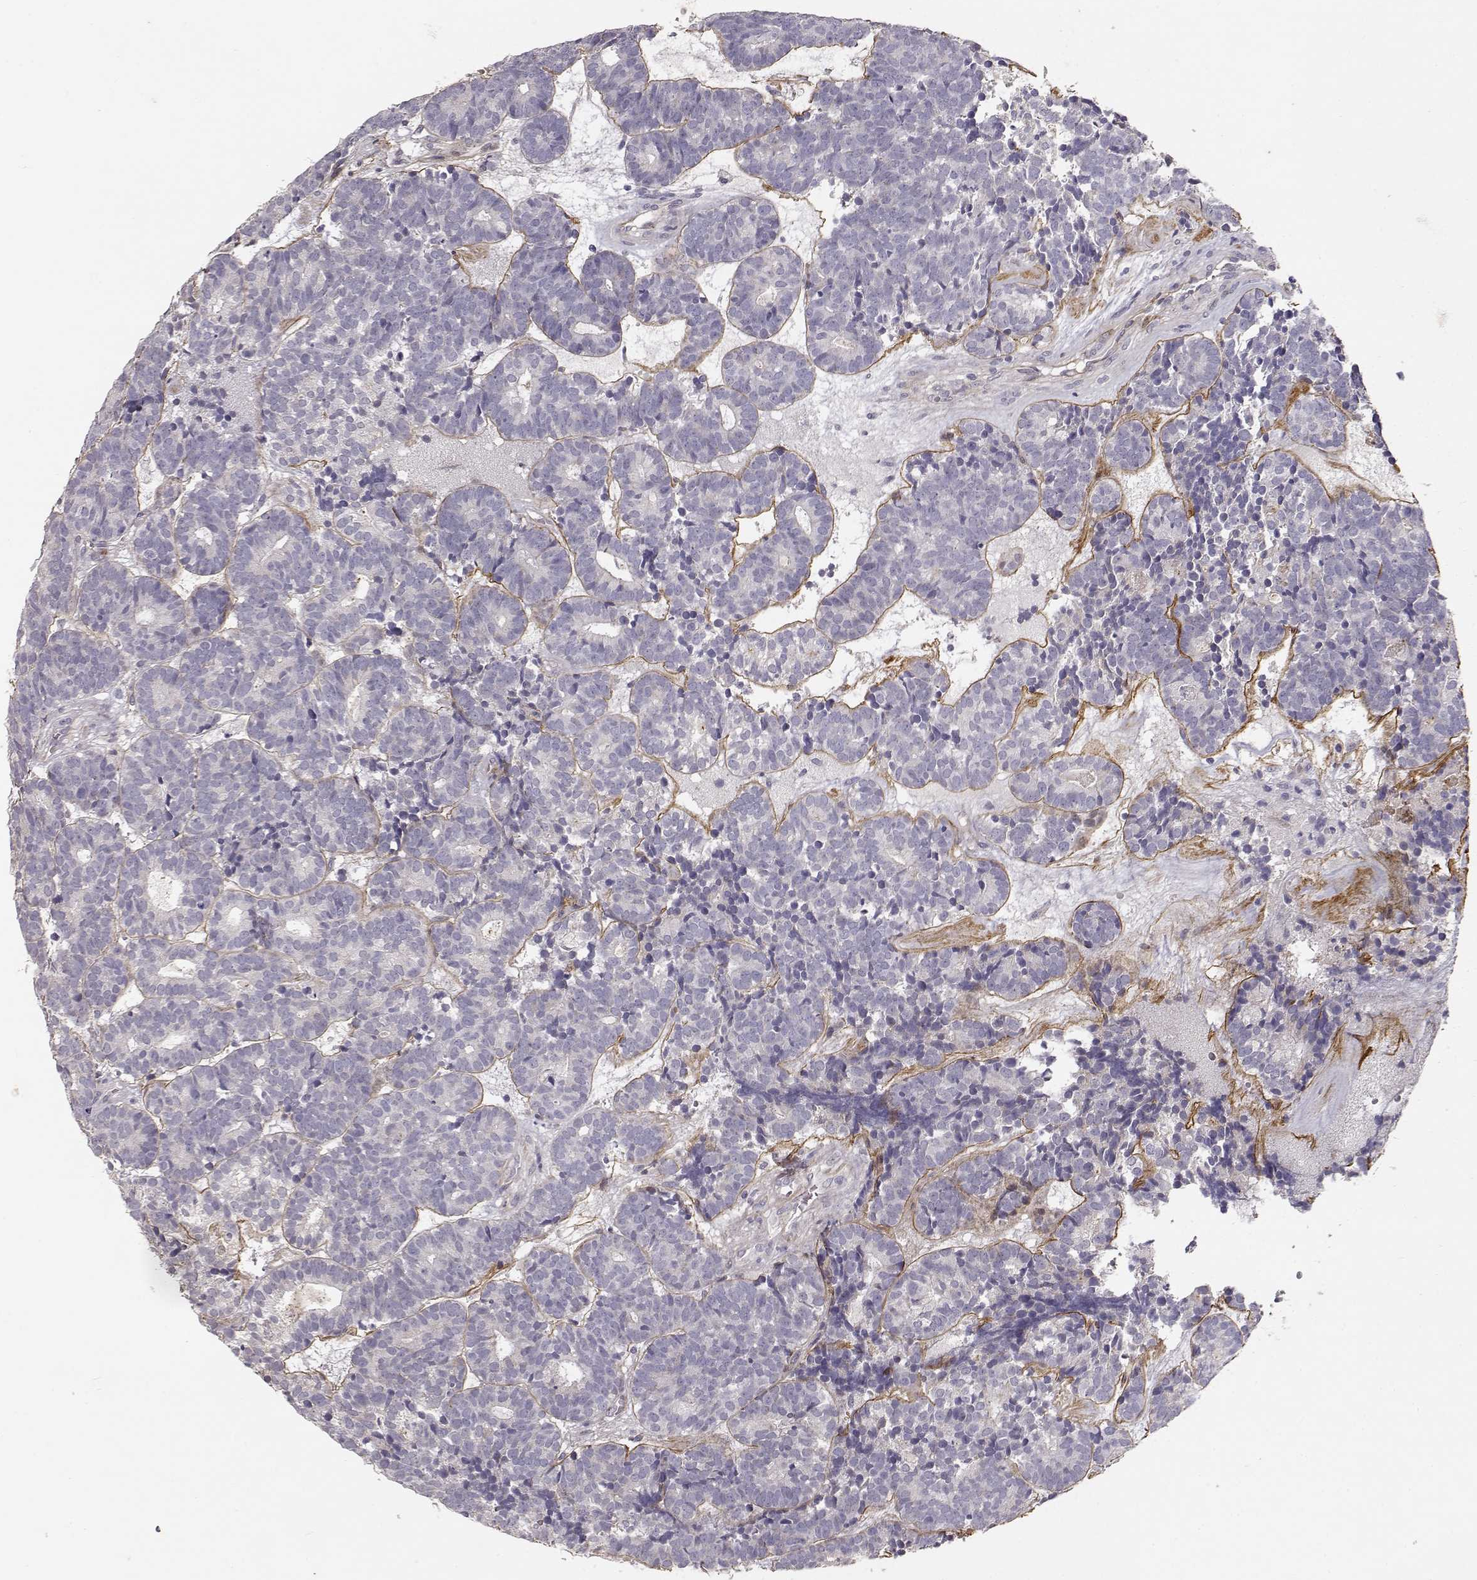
{"staining": {"intensity": "negative", "quantity": "none", "location": "none"}, "tissue": "head and neck cancer", "cell_type": "Tumor cells", "image_type": "cancer", "snomed": [{"axis": "morphology", "description": "Adenocarcinoma, NOS"}, {"axis": "topography", "description": "Head-Neck"}], "caption": "The photomicrograph reveals no staining of tumor cells in head and neck adenocarcinoma.", "gene": "LAMA5", "patient": {"sex": "female", "age": 81}}